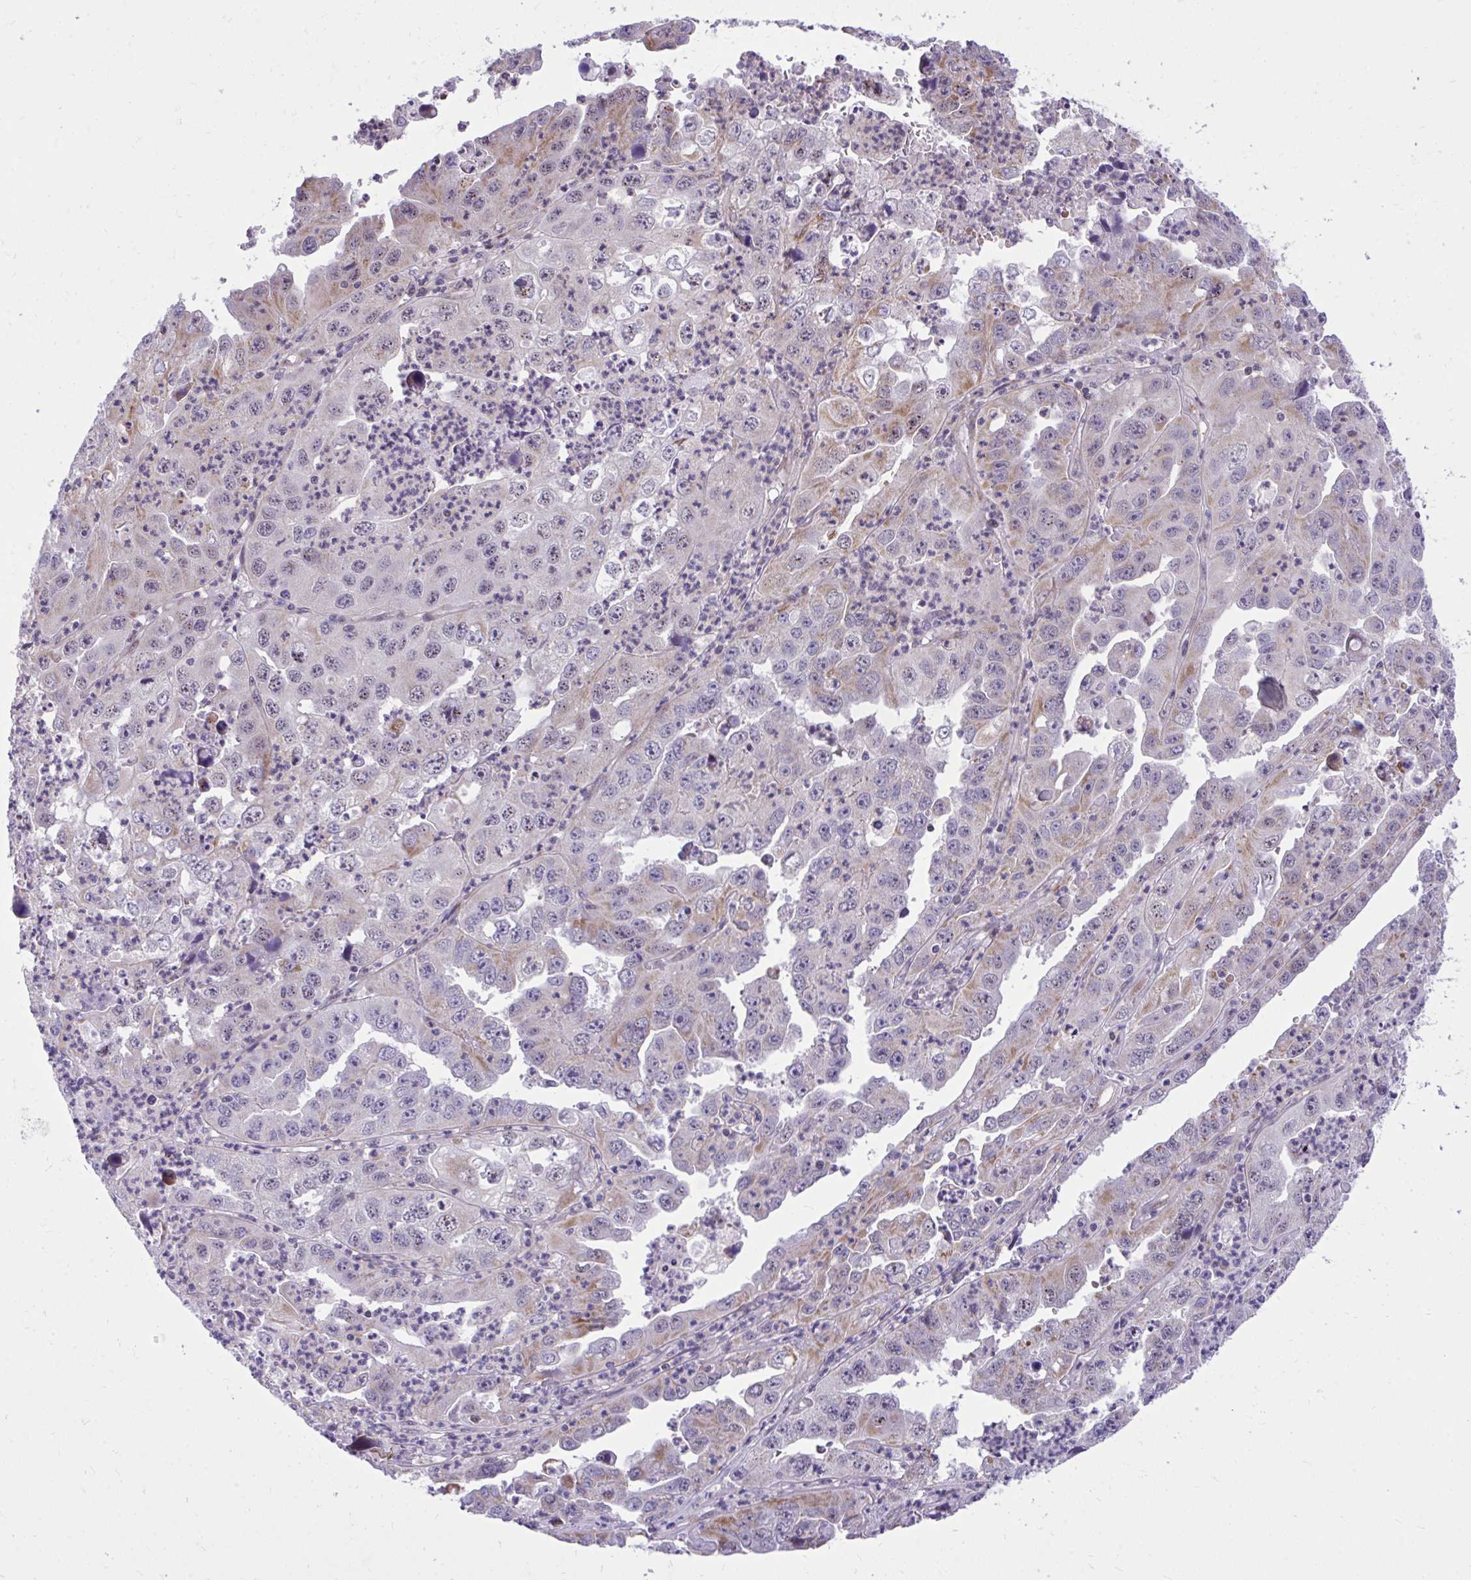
{"staining": {"intensity": "weak", "quantity": "<25%", "location": "cytoplasmic/membranous"}, "tissue": "endometrial cancer", "cell_type": "Tumor cells", "image_type": "cancer", "snomed": [{"axis": "morphology", "description": "Adenocarcinoma, NOS"}, {"axis": "topography", "description": "Uterus"}], "caption": "This is a photomicrograph of immunohistochemistry staining of endometrial adenocarcinoma, which shows no positivity in tumor cells. (DAB (3,3'-diaminobenzidine) IHC with hematoxylin counter stain).", "gene": "GPRIN3", "patient": {"sex": "female", "age": 62}}